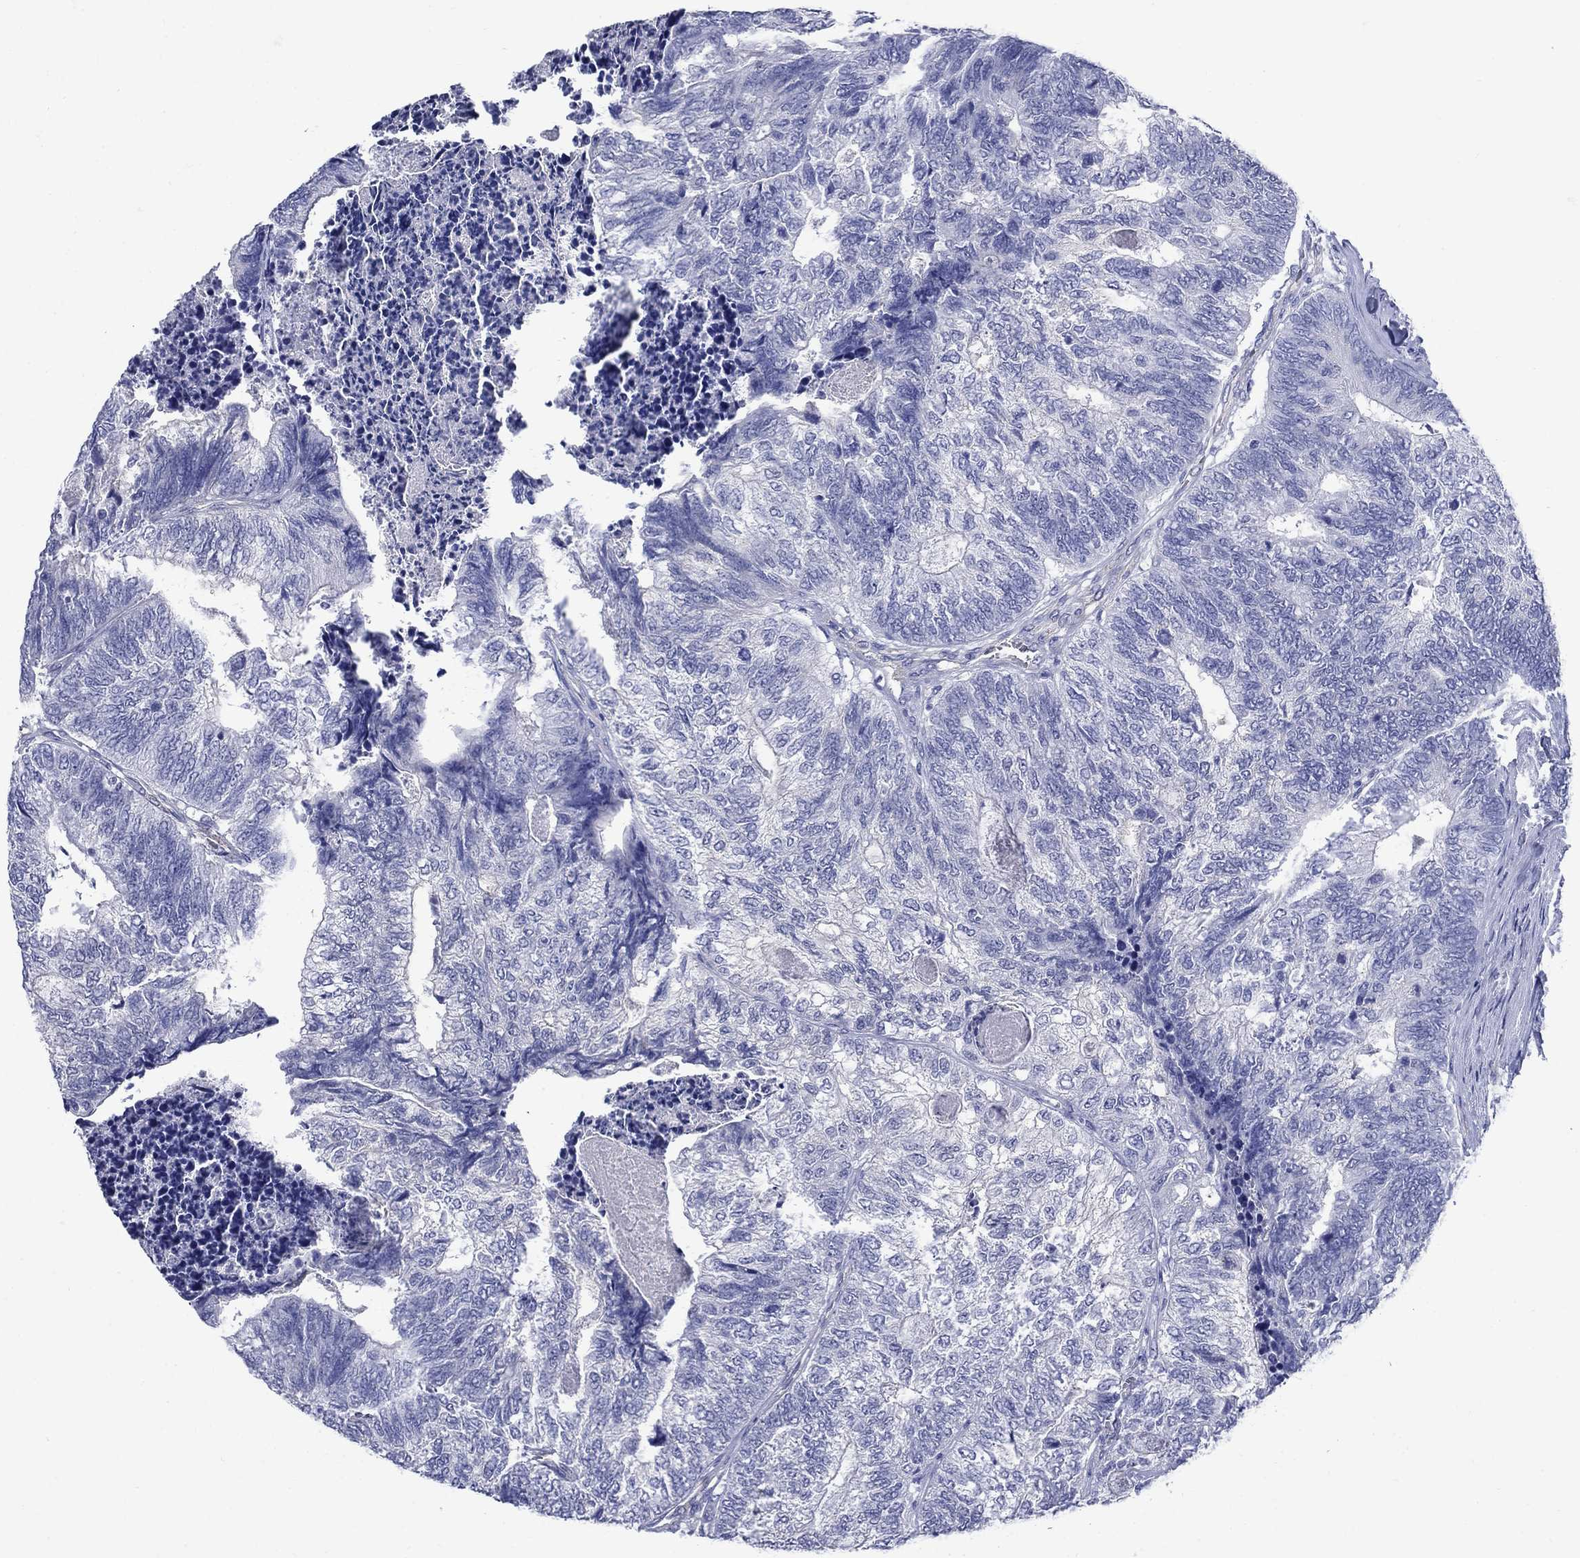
{"staining": {"intensity": "negative", "quantity": "none", "location": "none"}, "tissue": "colorectal cancer", "cell_type": "Tumor cells", "image_type": "cancer", "snomed": [{"axis": "morphology", "description": "Adenocarcinoma, NOS"}, {"axis": "topography", "description": "Colon"}], "caption": "An image of adenocarcinoma (colorectal) stained for a protein demonstrates no brown staining in tumor cells.", "gene": "SMCP", "patient": {"sex": "female", "age": 67}}